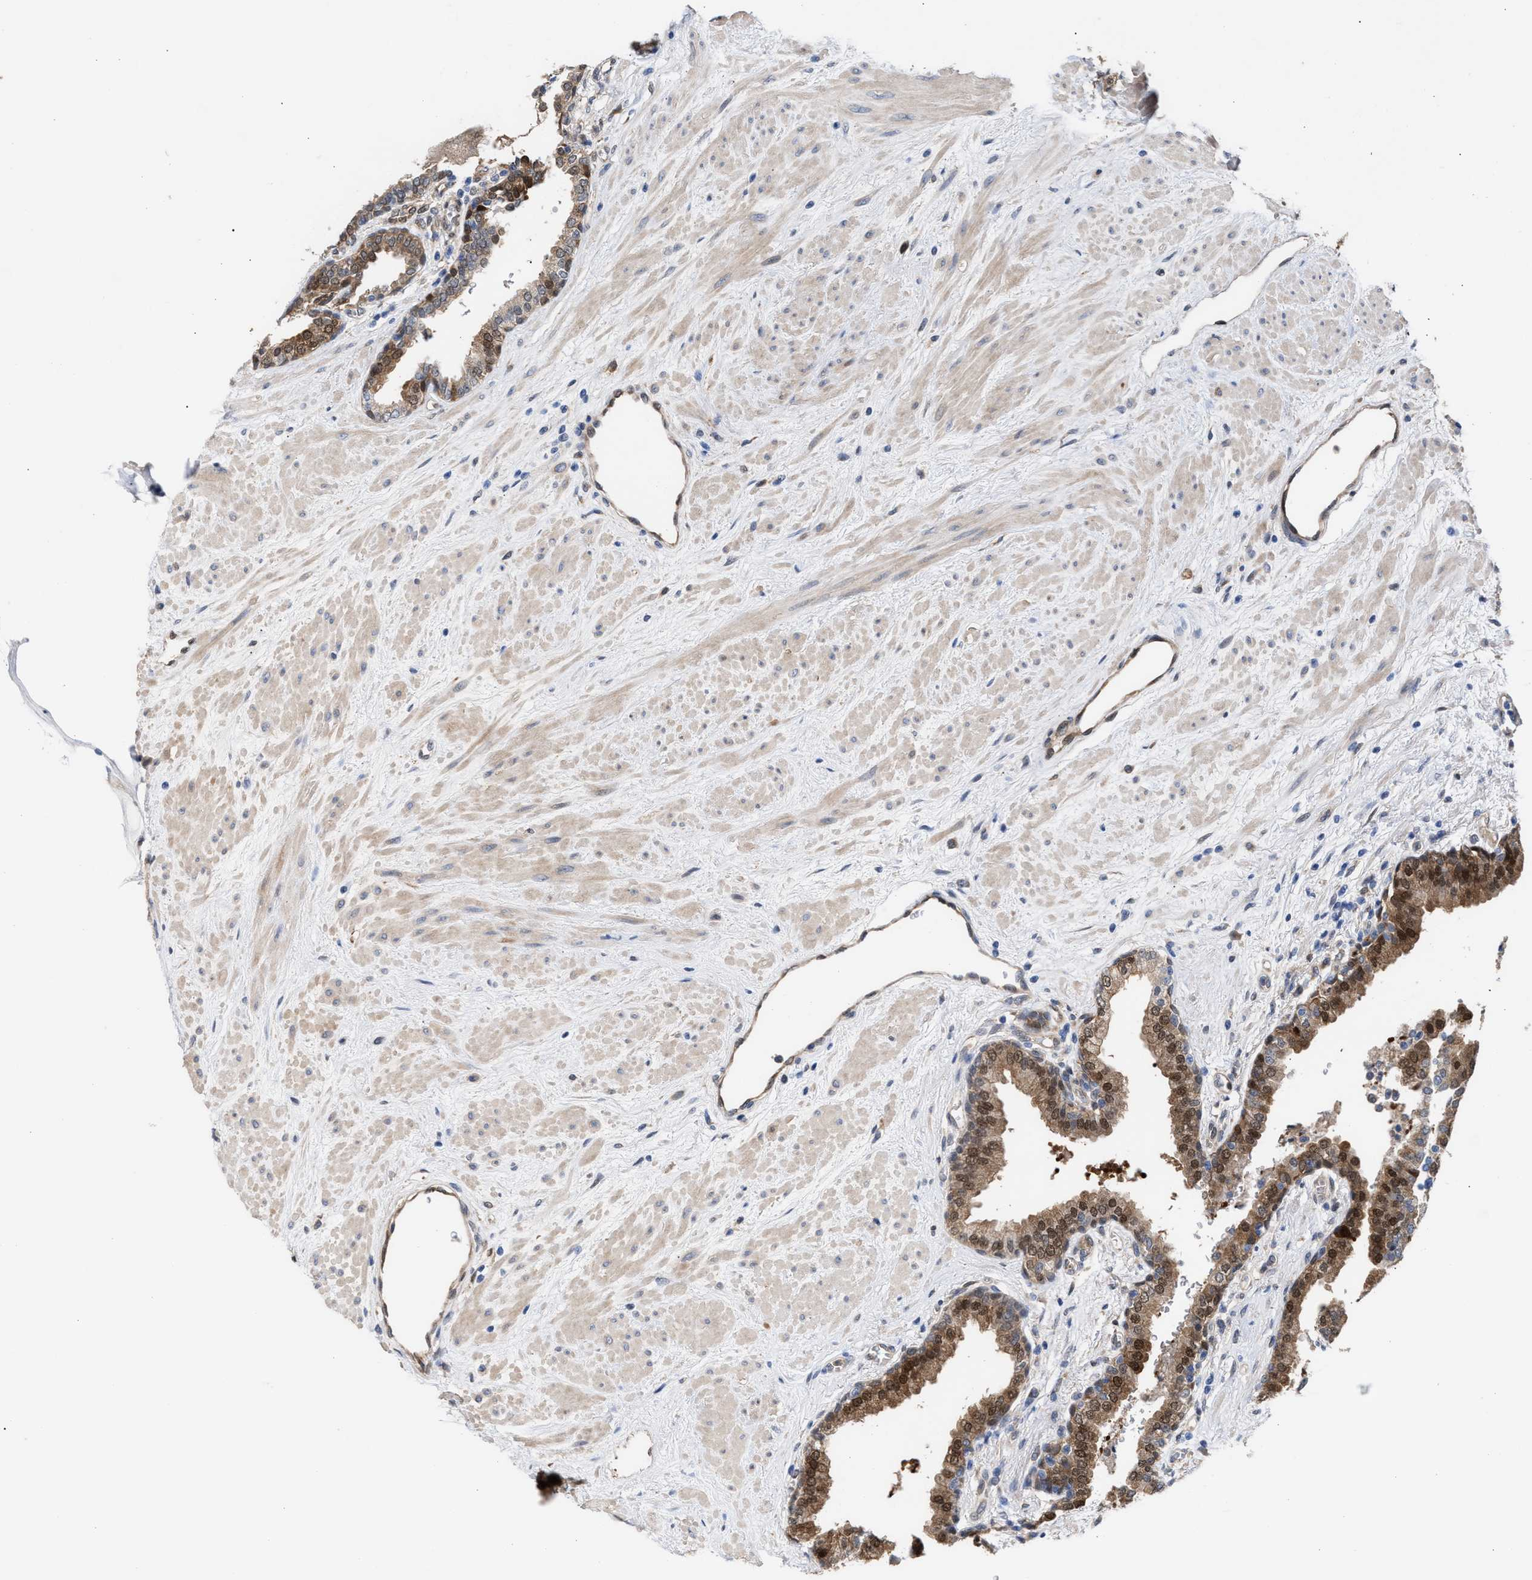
{"staining": {"intensity": "moderate", "quantity": ">75%", "location": "cytoplasmic/membranous,nuclear"}, "tissue": "prostate", "cell_type": "Glandular cells", "image_type": "normal", "snomed": [{"axis": "morphology", "description": "Normal tissue, NOS"}, {"axis": "topography", "description": "Prostate"}], "caption": "Immunohistochemistry (IHC) (DAB (3,3'-diaminobenzidine)) staining of normal prostate exhibits moderate cytoplasmic/membranous,nuclear protein staining in about >75% of glandular cells. (DAB IHC with brightfield microscopy, high magnification).", "gene": "TP53I3", "patient": {"sex": "male", "age": 51}}